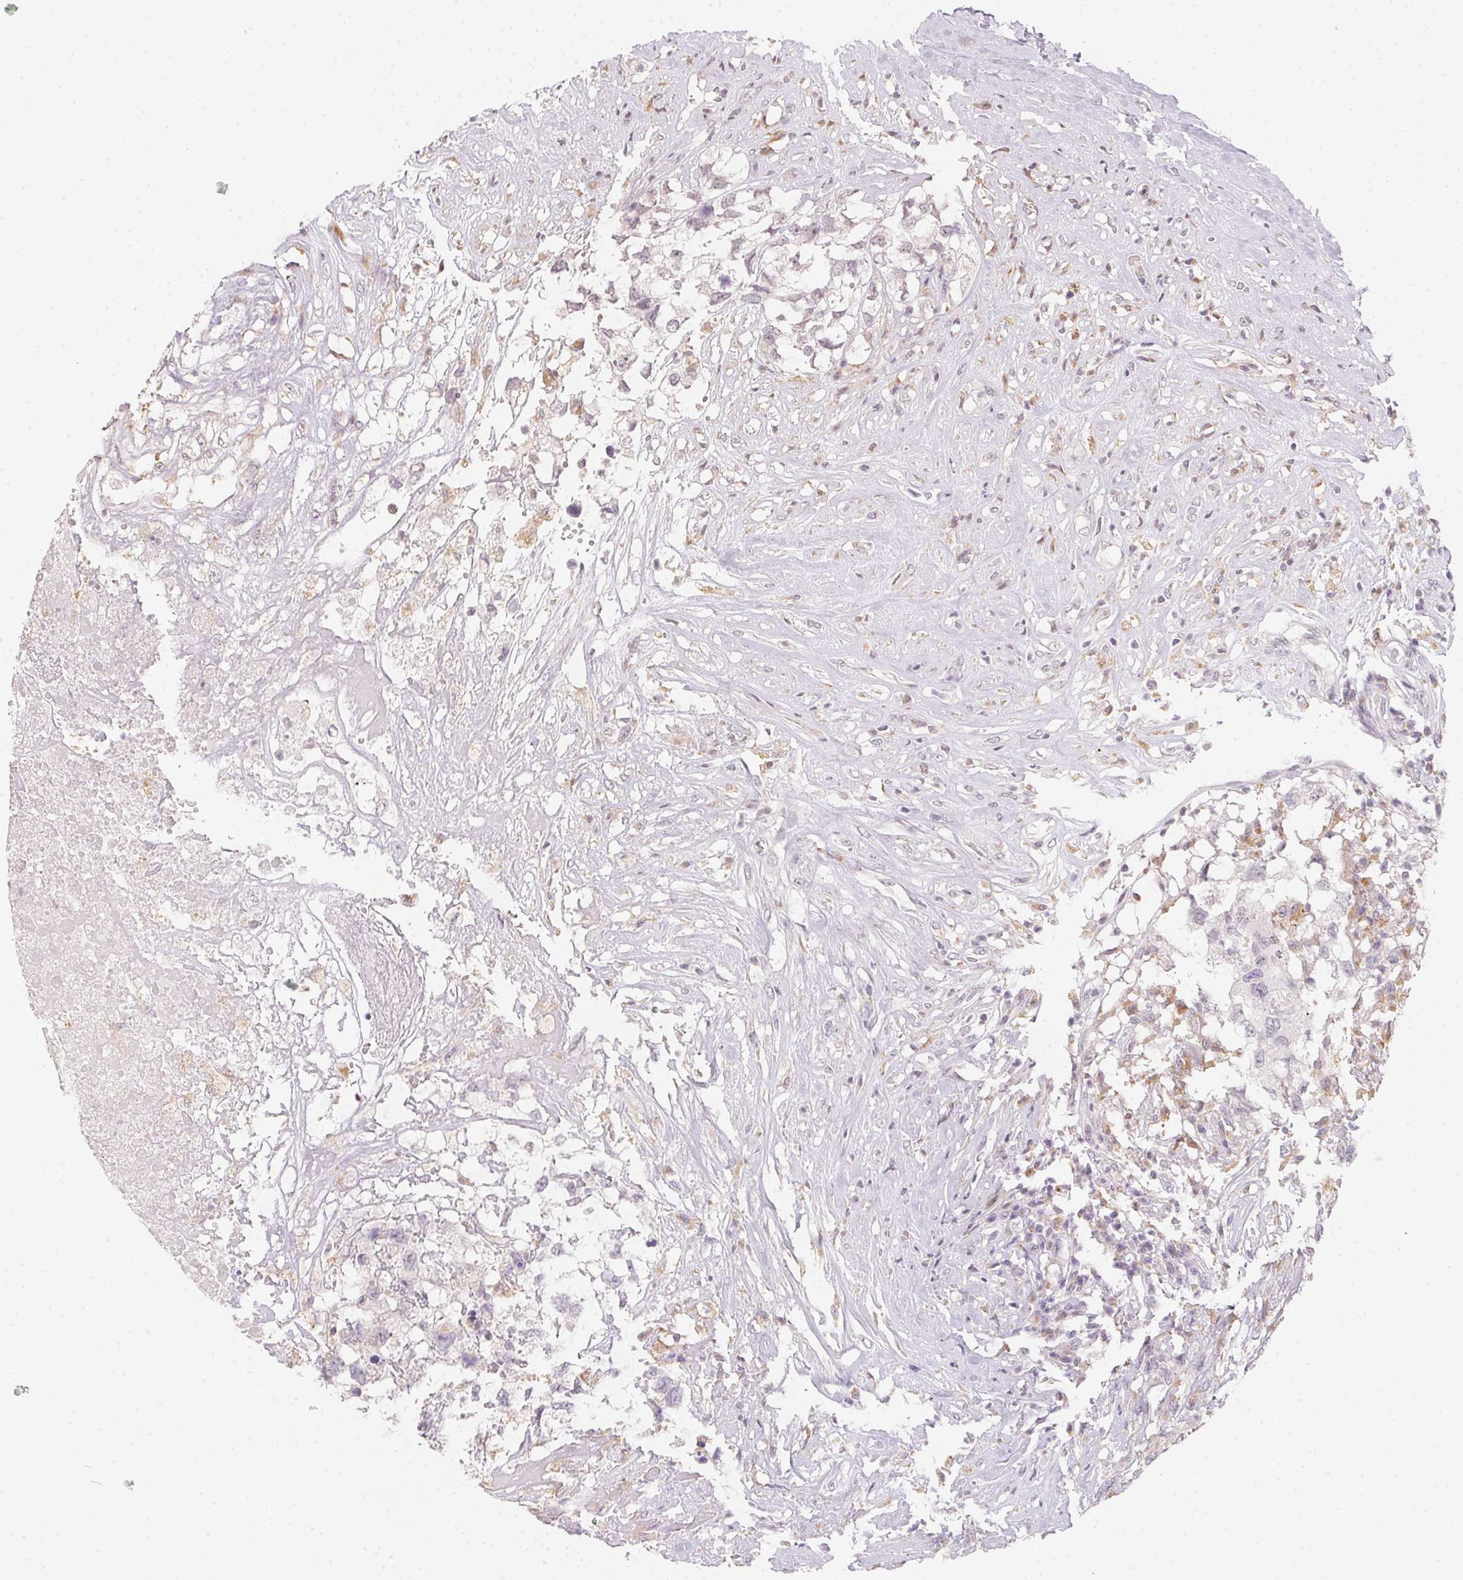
{"staining": {"intensity": "negative", "quantity": "none", "location": "none"}, "tissue": "testis cancer", "cell_type": "Tumor cells", "image_type": "cancer", "snomed": [{"axis": "morphology", "description": "Carcinoma, Embryonal, NOS"}, {"axis": "topography", "description": "Testis"}], "caption": "Immunohistochemical staining of human testis cancer (embryonal carcinoma) shows no significant positivity in tumor cells. (Stains: DAB immunohistochemistry (IHC) with hematoxylin counter stain, Microscopy: brightfield microscopy at high magnification).", "gene": "SLC6A18", "patient": {"sex": "male", "age": 83}}